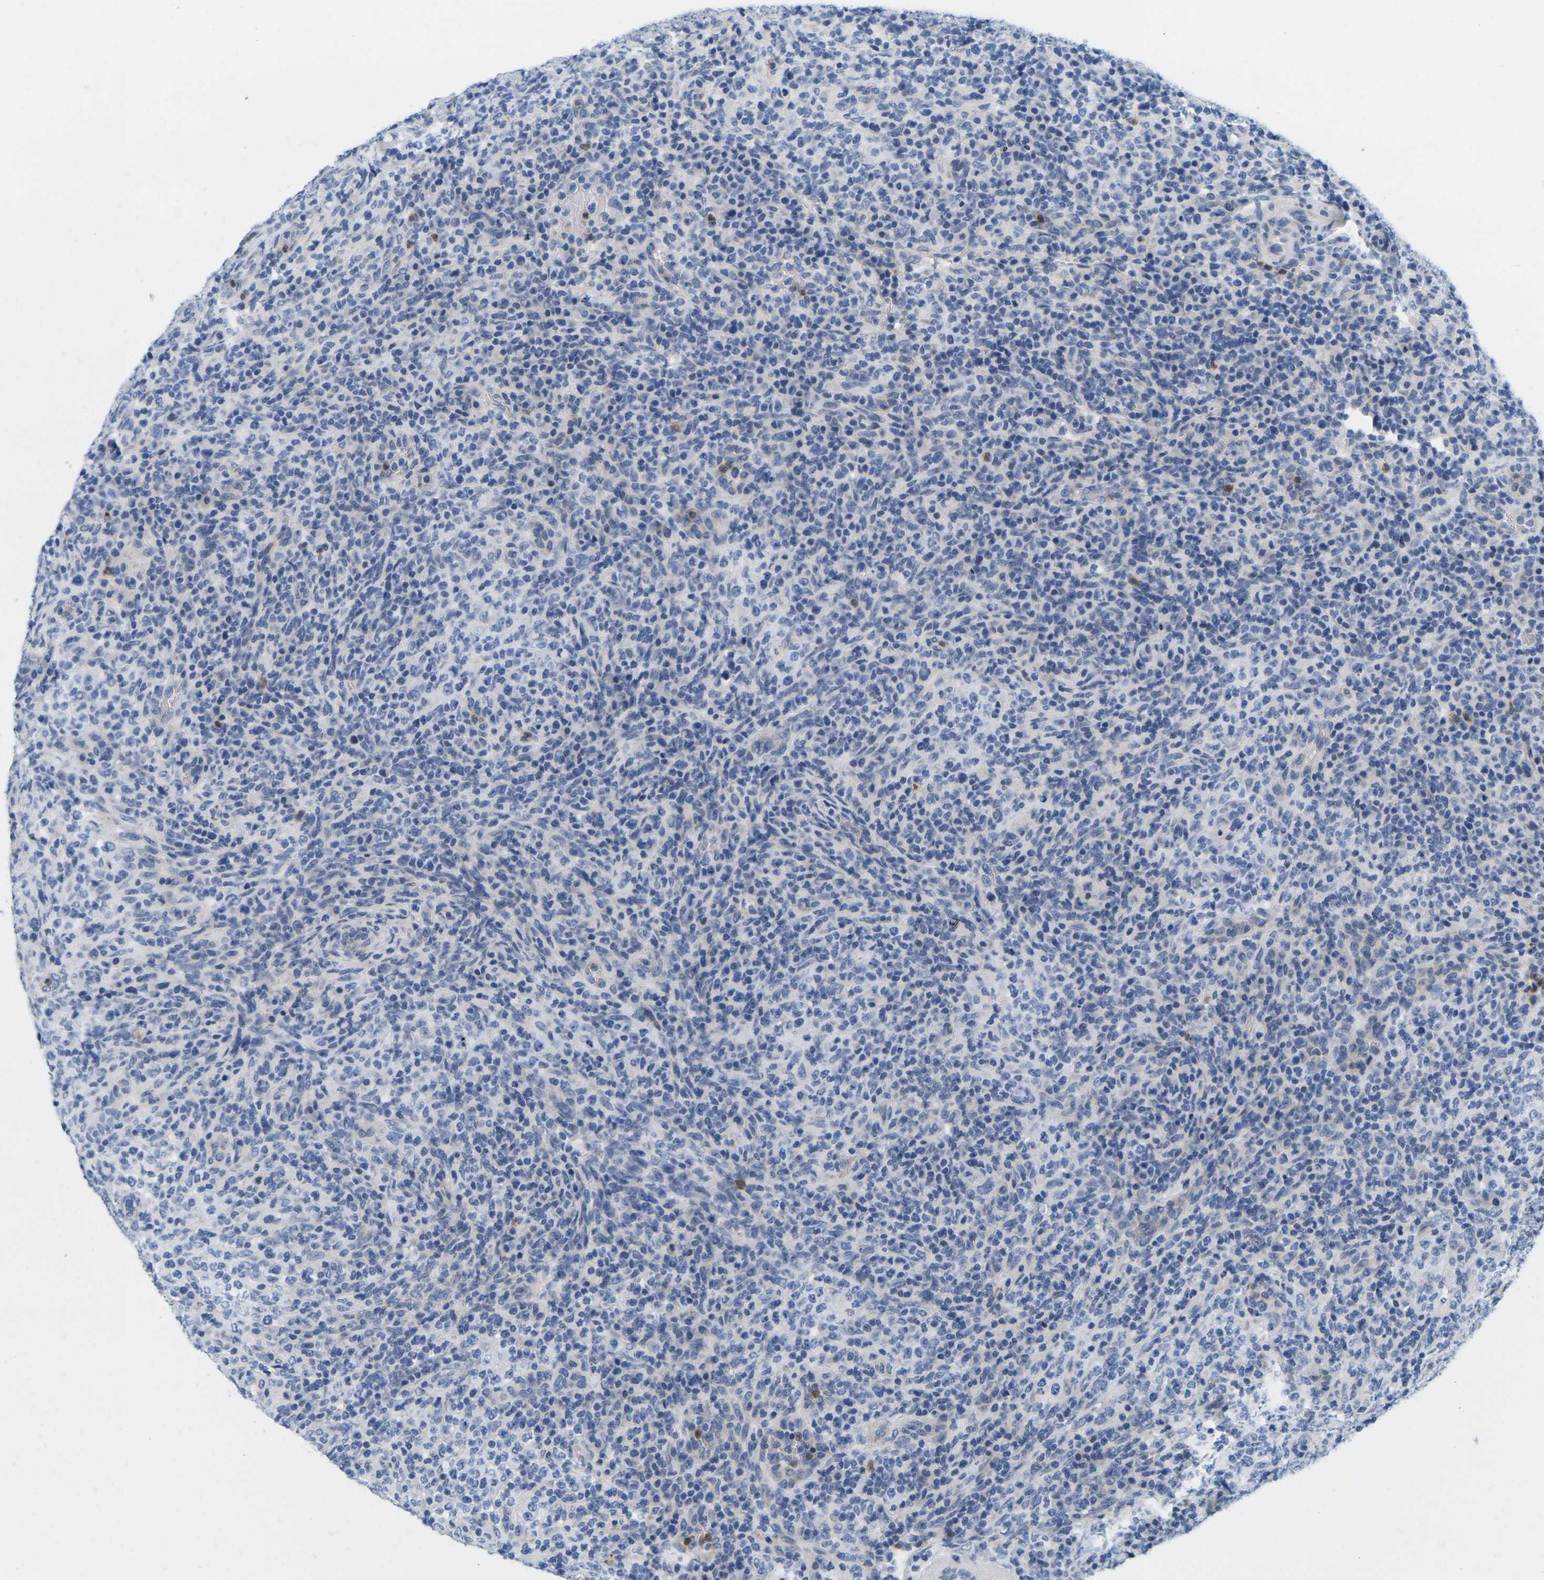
{"staining": {"intensity": "negative", "quantity": "none", "location": "none"}, "tissue": "lymphoma", "cell_type": "Tumor cells", "image_type": "cancer", "snomed": [{"axis": "morphology", "description": "Malignant lymphoma, non-Hodgkin's type, High grade"}, {"axis": "topography", "description": "Lymph node"}], "caption": "Malignant lymphoma, non-Hodgkin's type (high-grade) was stained to show a protein in brown. There is no significant staining in tumor cells.", "gene": "KLK5", "patient": {"sex": "female", "age": 76}}